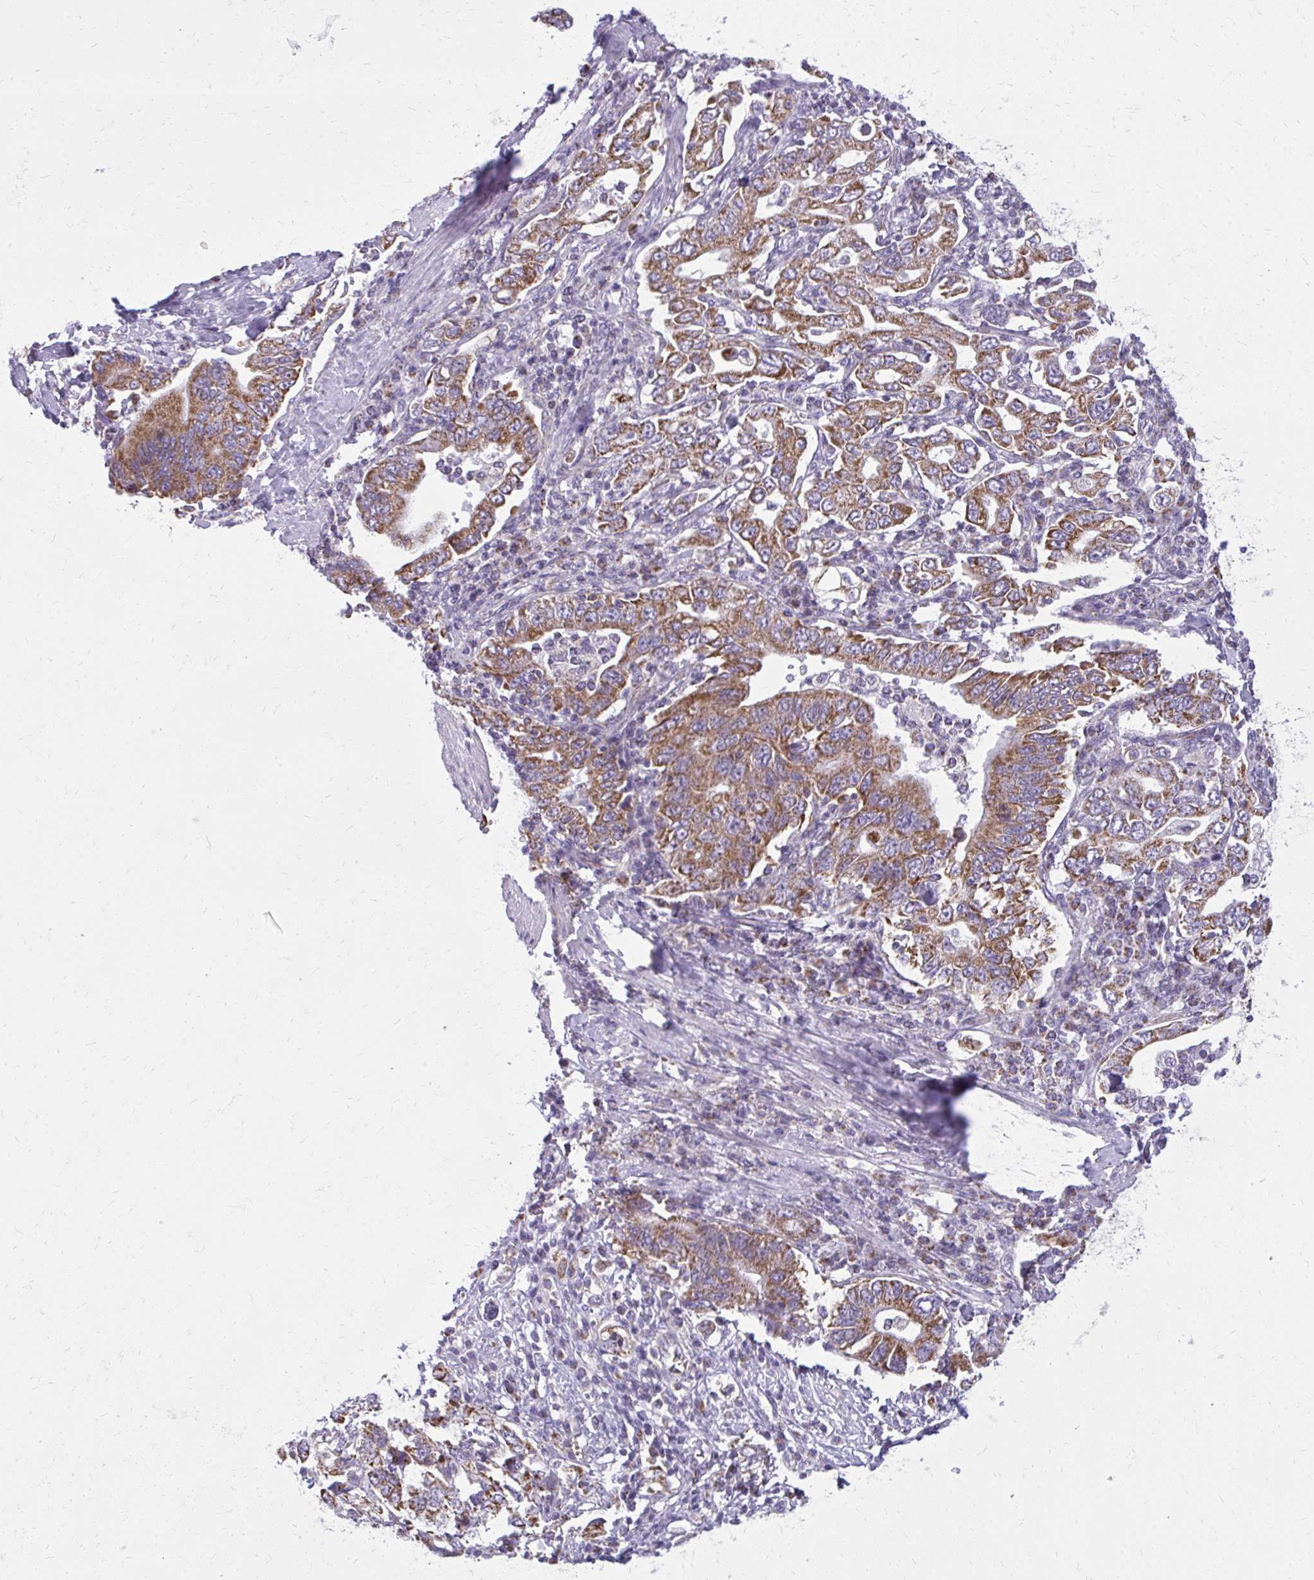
{"staining": {"intensity": "moderate", "quantity": ">75%", "location": "cytoplasmic/membranous"}, "tissue": "stomach cancer", "cell_type": "Tumor cells", "image_type": "cancer", "snomed": [{"axis": "morphology", "description": "Adenocarcinoma, NOS"}, {"axis": "topography", "description": "Stomach, upper"}, {"axis": "topography", "description": "Stomach"}], "caption": "Immunohistochemistry (IHC) histopathology image of human stomach cancer stained for a protein (brown), which reveals medium levels of moderate cytoplasmic/membranous staining in about >75% of tumor cells.", "gene": "IFIT1", "patient": {"sex": "male", "age": 62}}